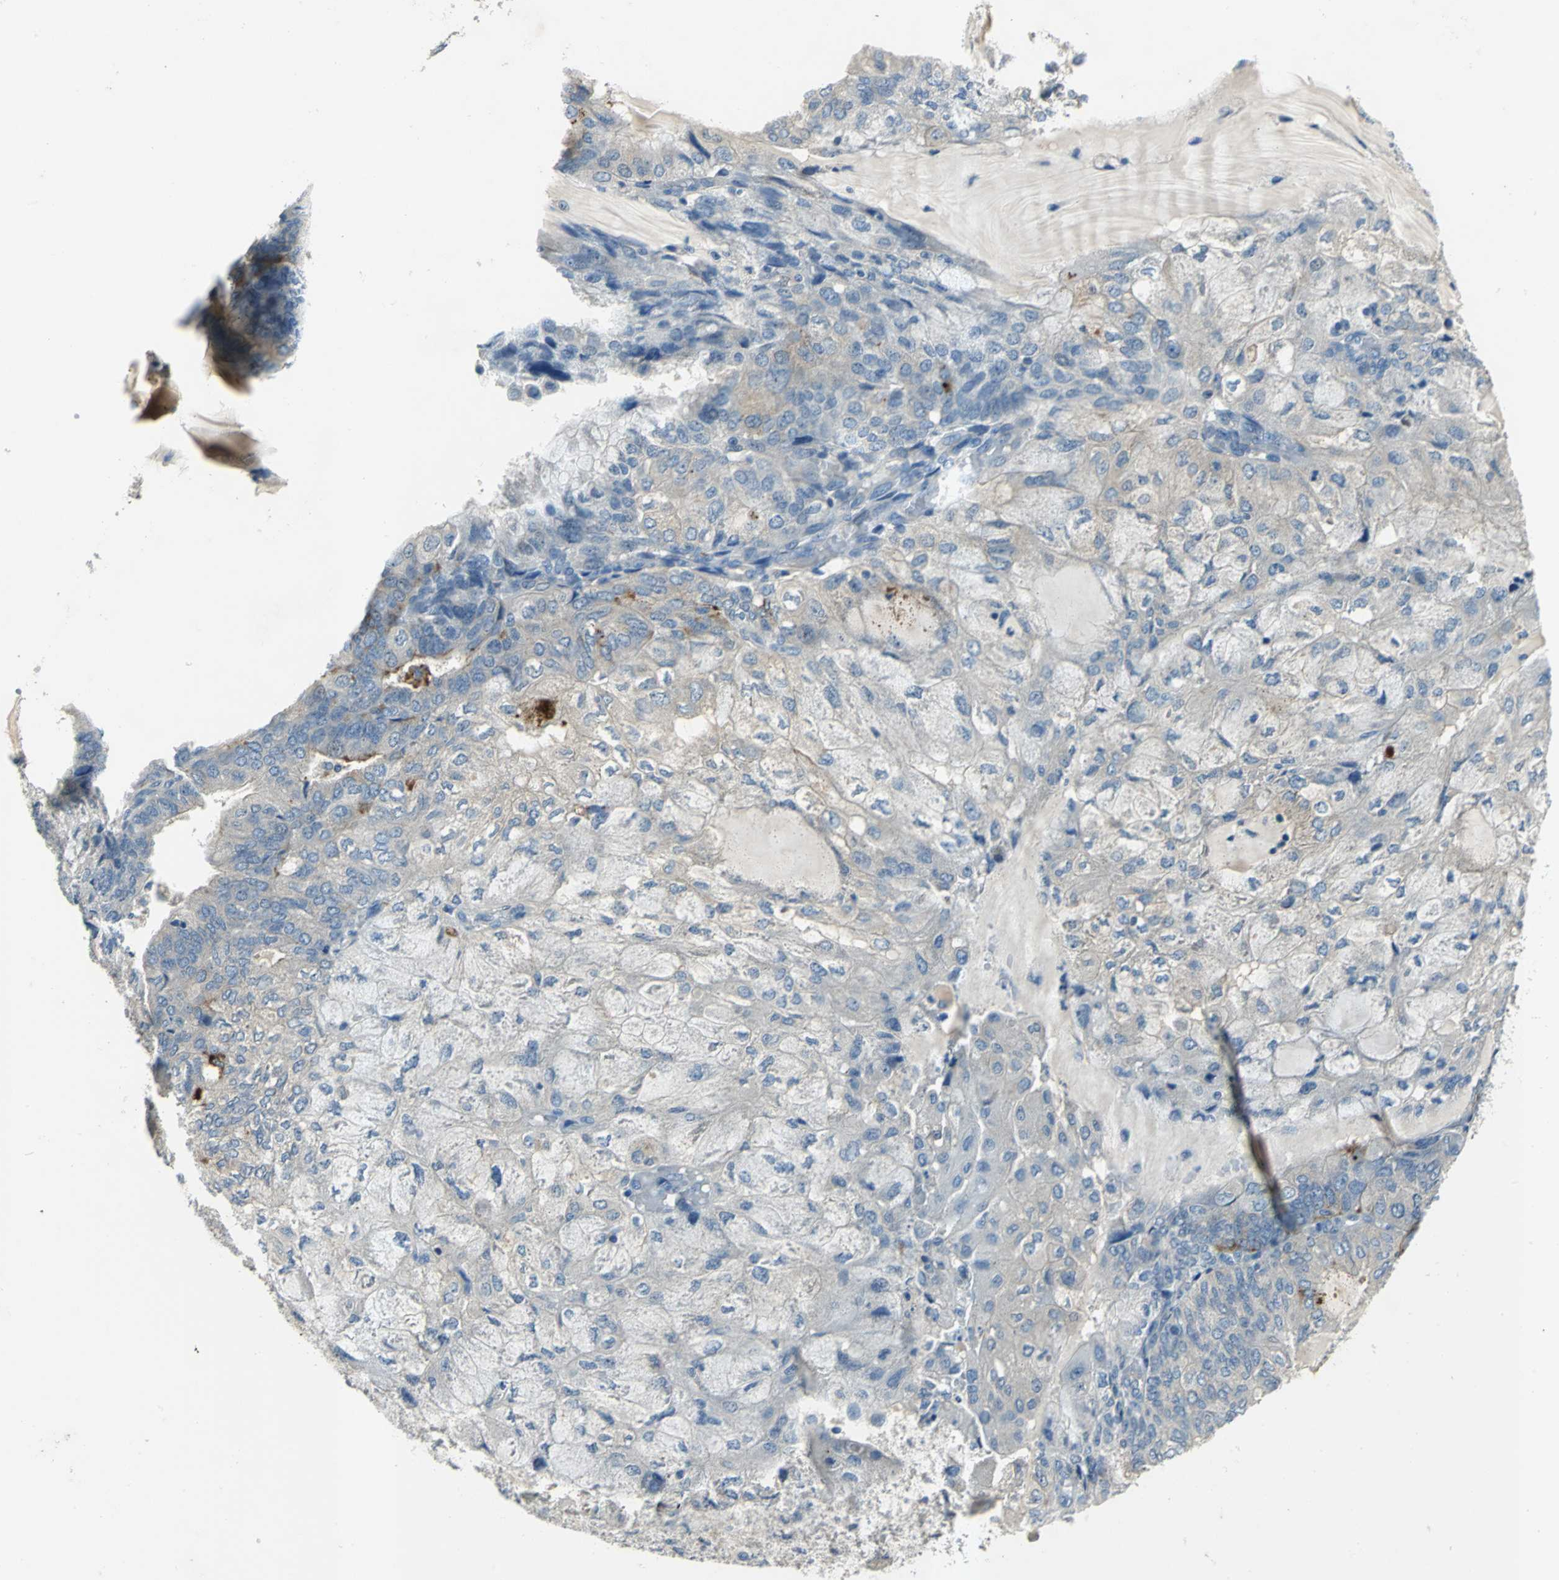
{"staining": {"intensity": "negative", "quantity": "none", "location": "none"}, "tissue": "endometrial cancer", "cell_type": "Tumor cells", "image_type": "cancer", "snomed": [{"axis": "morphology", "description": "Adenocarcinoma, NOS"}, {"axis": "topography", "description": "Endometrium"}], "caption": "Immunohistochemistry (IHC) photomicrograph of endometrial cancer (adenocarcinoma) stained for a protein (brown), which demonstrates no positivity in tumor cells.", "gene": "SLC16A7", "patient": {"sex": "female", "age": 81}}